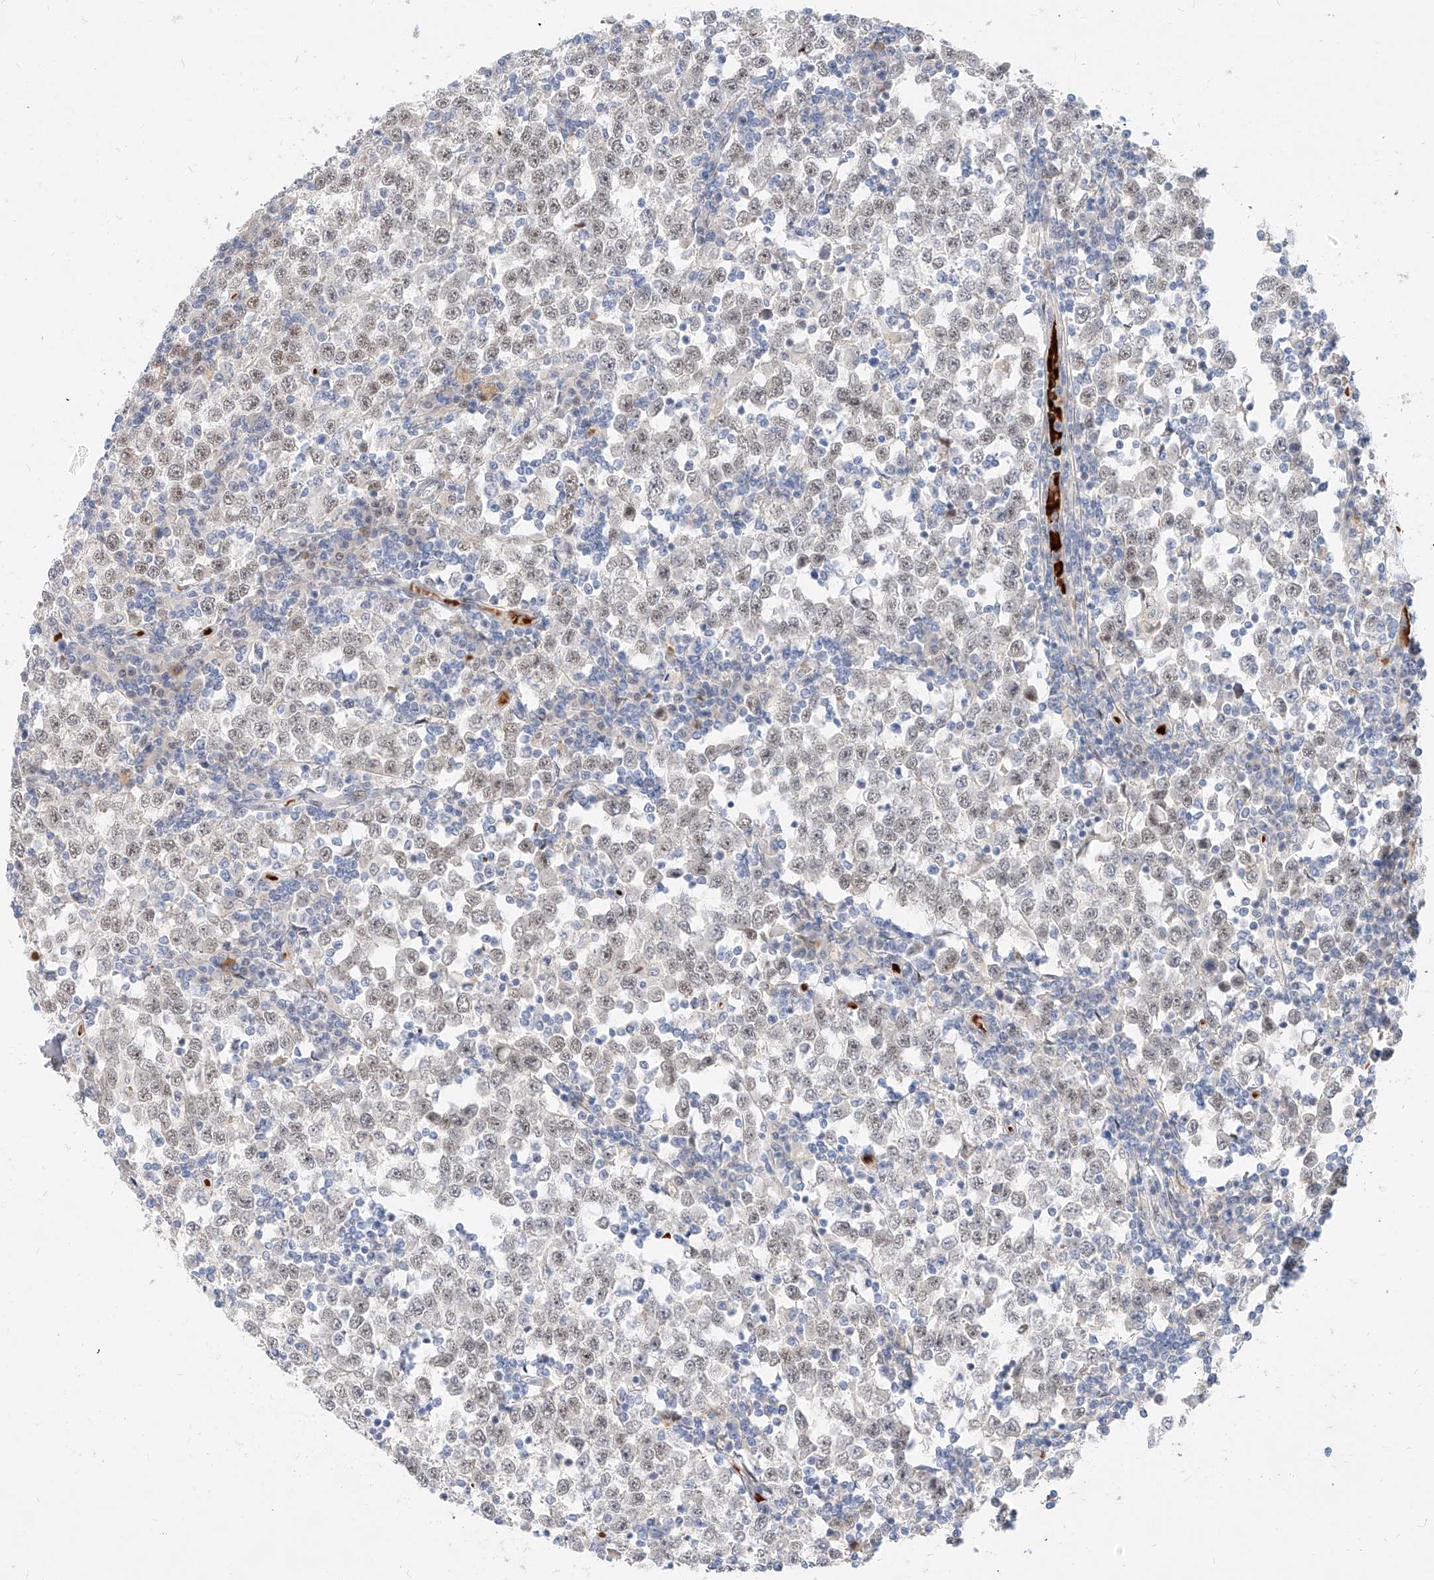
{"staining": {"intensity": "moderate", "quantity": "25%-75%", "location": "nuclear"}, "tissue": "testis cancer", "cell_type": "Tumor cells", "image_type": "cancer", "snomed": [{"axis": "morphology", "description": "Seminoma, NOS"}, {"axis": "topography", "description": "Testis"}], "caption": "The micrograph reveals staining of testis cancer (seminoma), revealing moderate nuclear protein staining (brown color) within tumor cells.", "gene": "CBX8", "patient": {"sex": "male", "age": 65}}